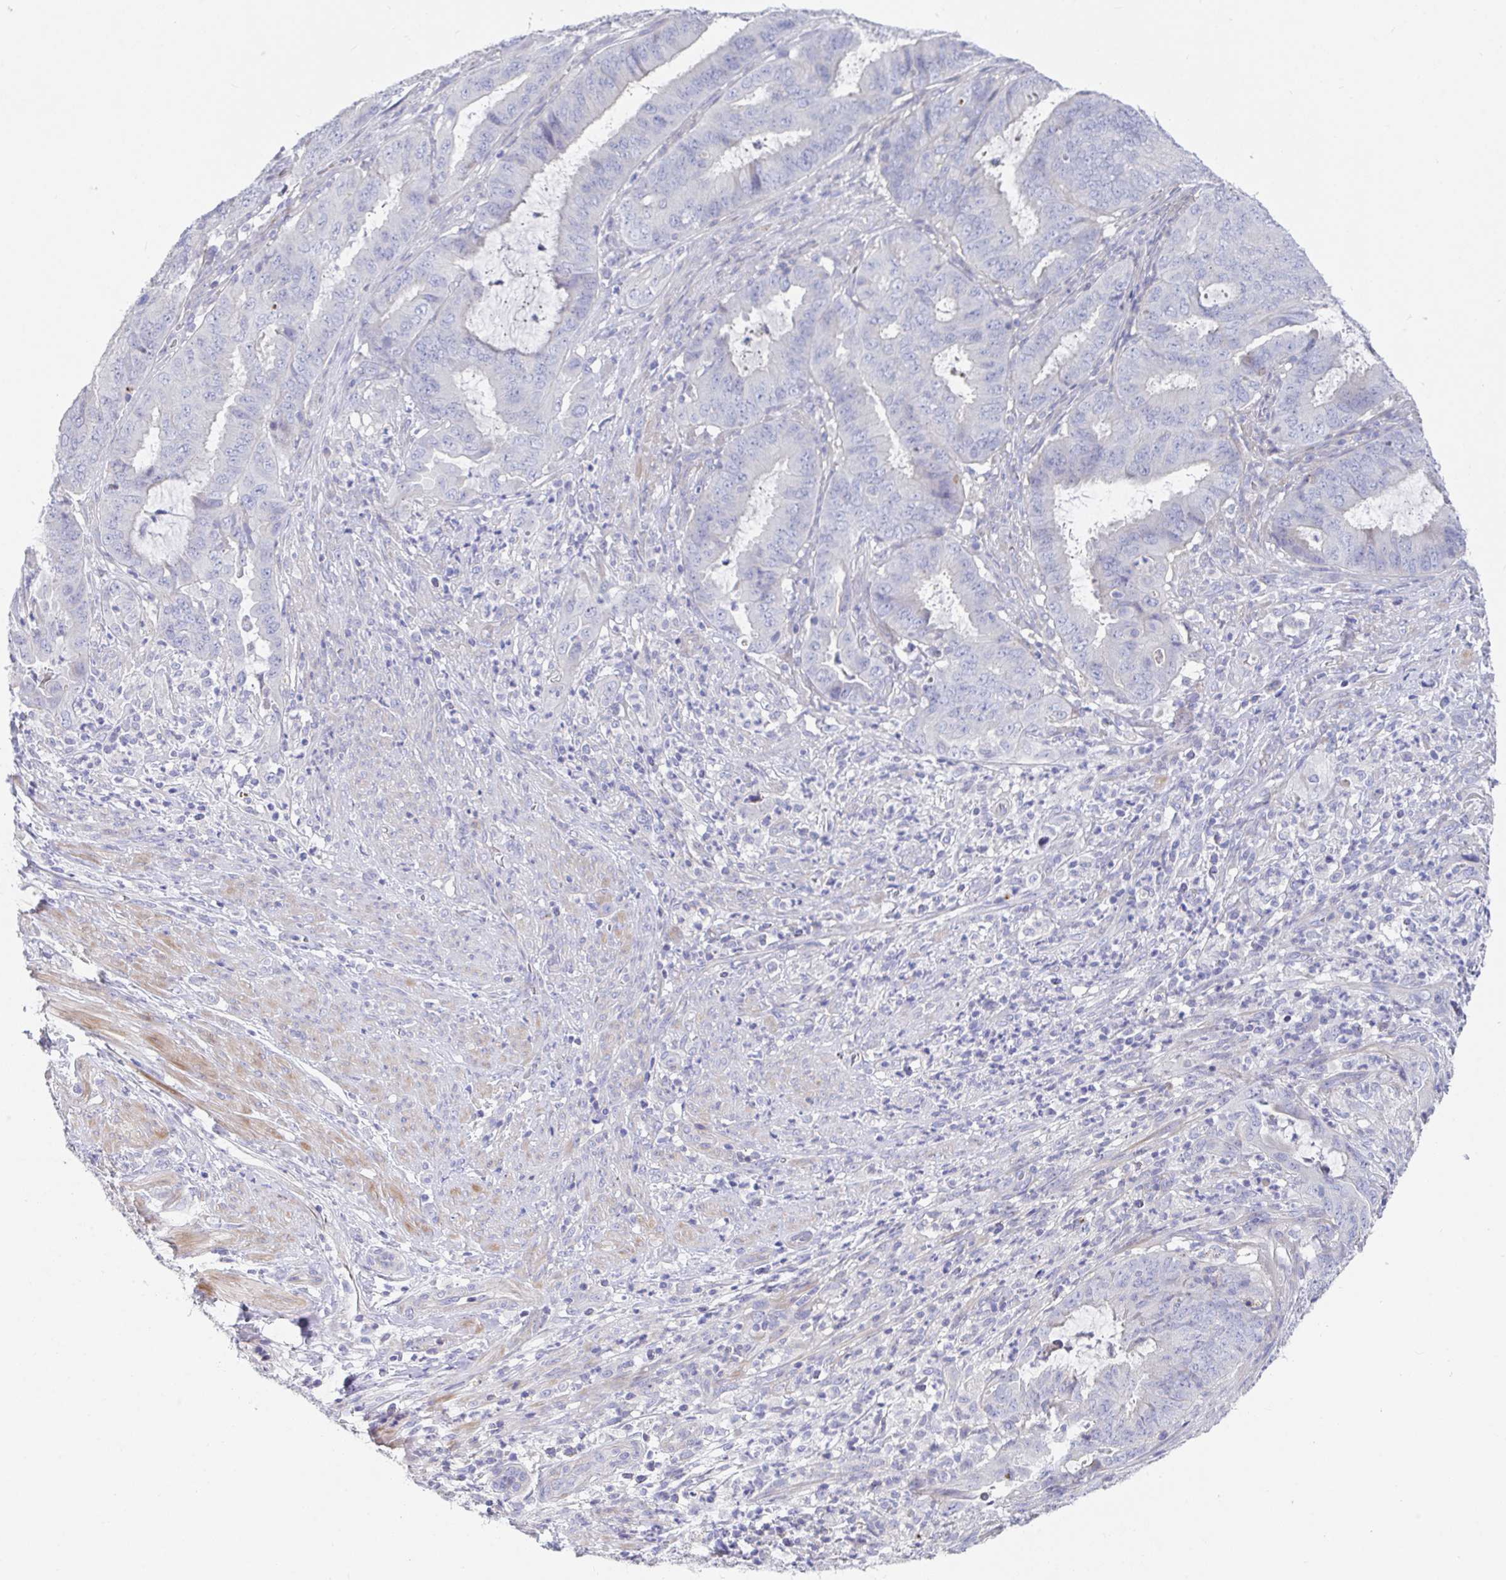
{"staining": {"intensity": "negative", "quantity": "none", "location": "none"}, "tissue": "endometrial cancer", "cell_type": "Tumor cells", "image_type": "cancer", "snomed": [{"axis": "morphology", "description": "Adenocarcinoma, NOS"}, {"axis": "topography", "description": "Endometrium"}], "caption": "DAB (3,3'-diaminobenzidine) immunohistochemical staining of endometrial cancer (adenocarcinoma) shows no significant positivity in tumor cells.", "gene": "ZNF561", "patient": {"sex": "female", "age": 51}}